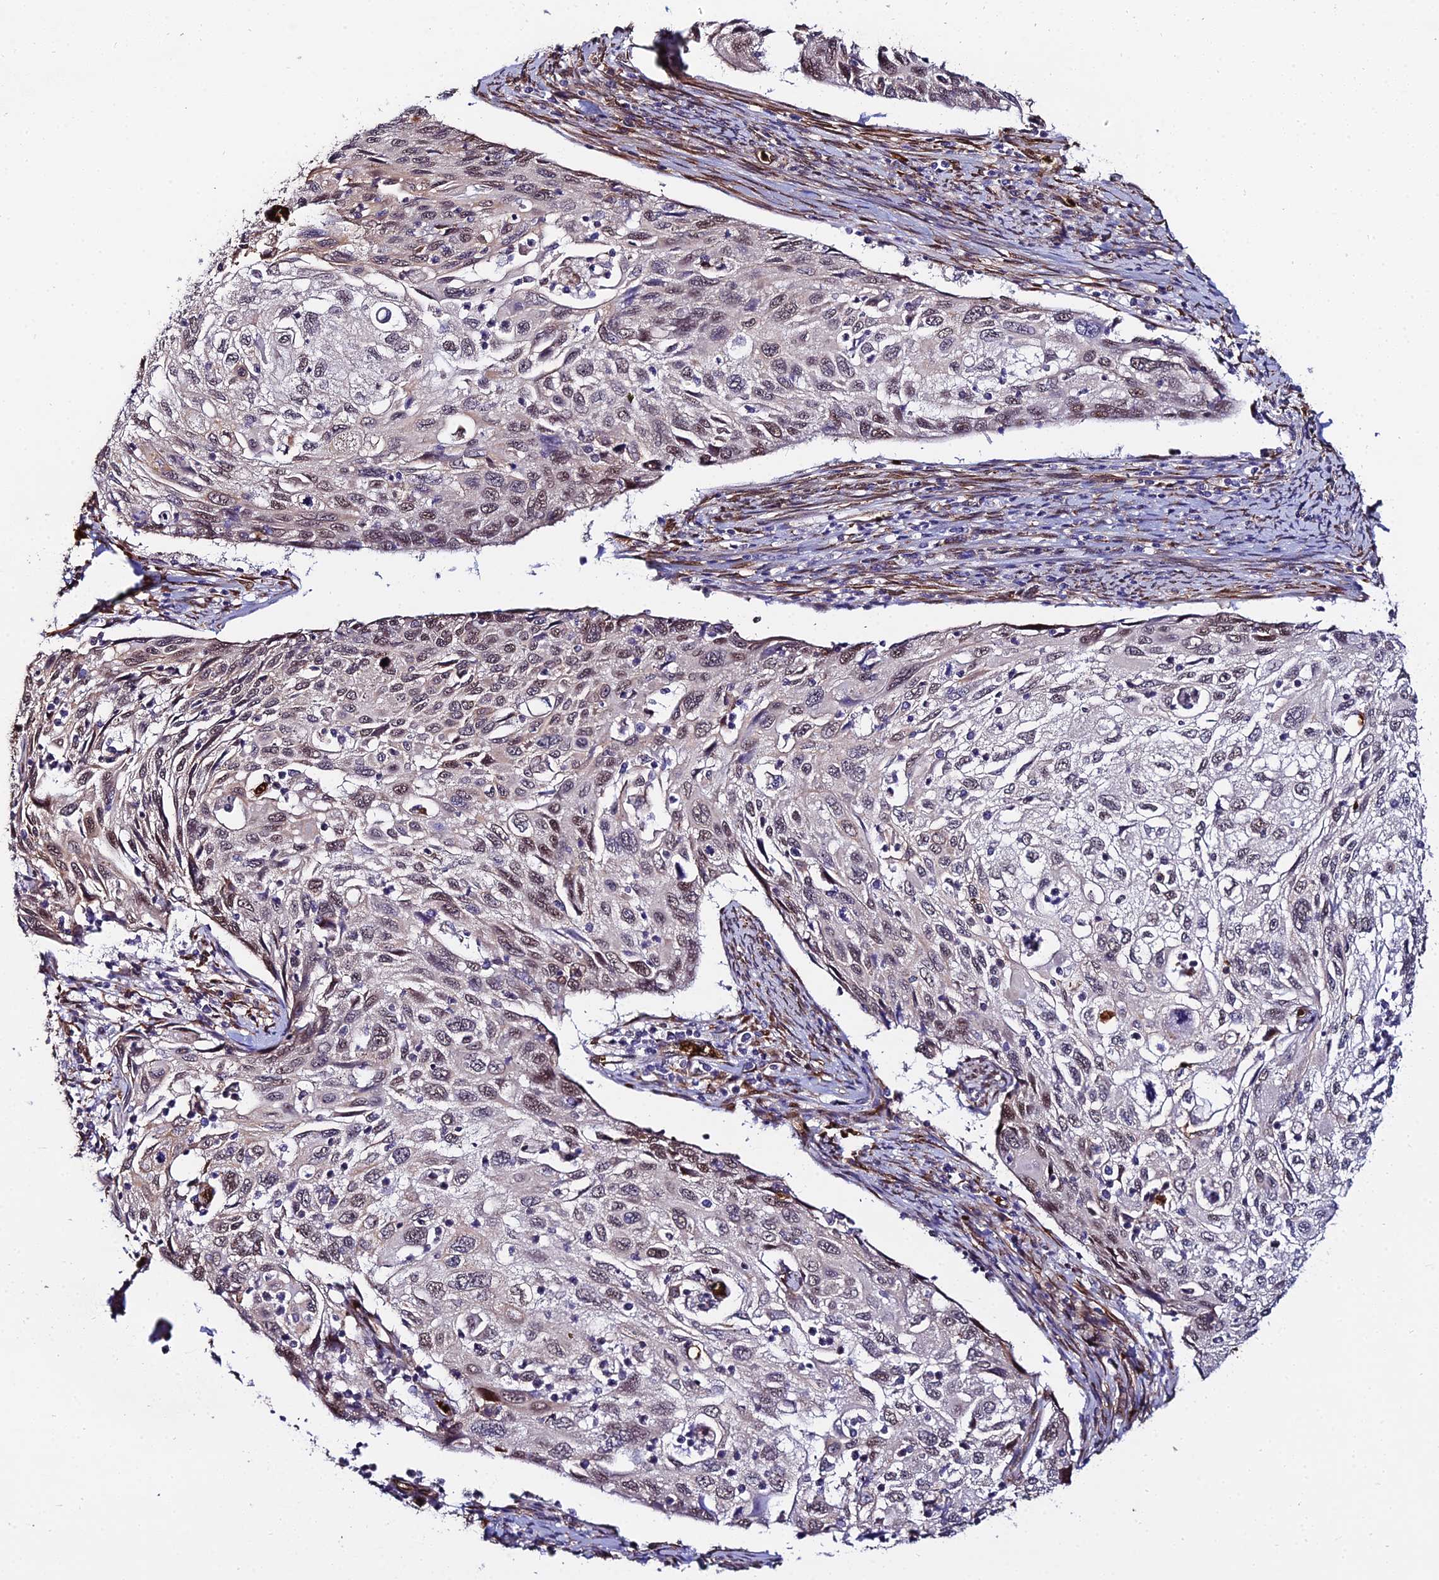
{"staining": {"intensity": "weak", "quantity": "25%-75%", "location": "nuclear"}, "tissue": "cervical cancer", "cell_type": "Tumor cells", "image_type": "cancer", "snomed": [{"axis": "morphology", "description": "Squamous cell carcinoma, NOS"}, {"axis": "topography", "description": "Cervix"}], "caption": "Cervical cancer (squamous cell carcinoma) stained with immunohistochemistry displays weak nuclear expression in about 25%-75% of tumor cells.", "gene": "BCL9", "patient": {"sex": "female", "age": 70}}